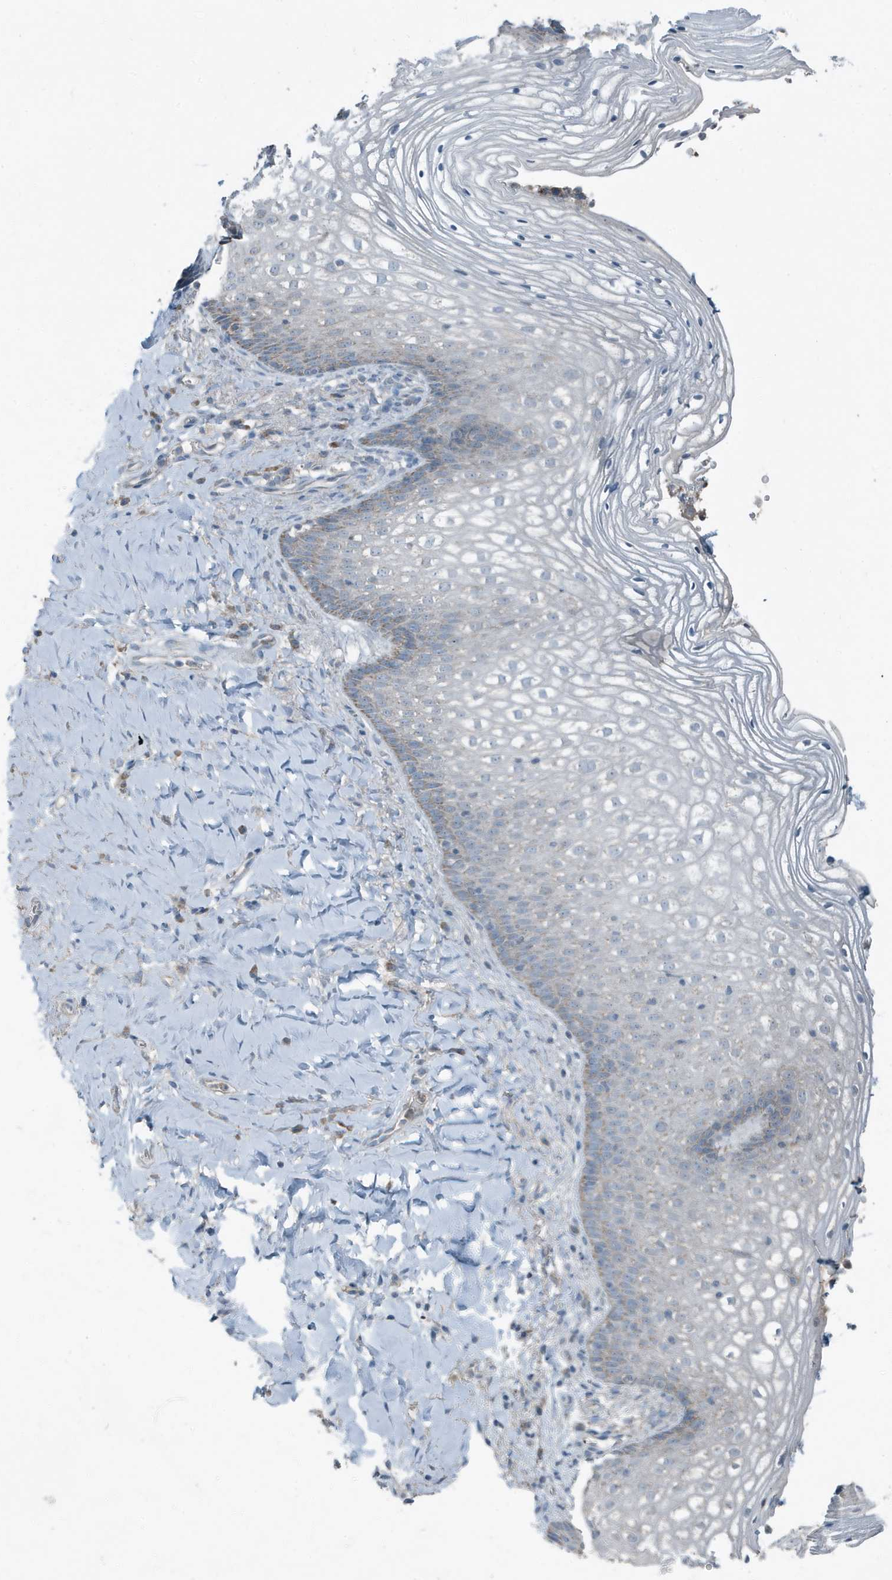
{"staining": {"intensity": "weak", "quantity": "<25%", "location": "cytoplasmic/membranous"}, "tissue": "vagina", "cell_type": "Squamous epithelial cells", "image_type": "normal", "snomed": [{"axis": "morphology", "description": "Normal tissue, NOS"}, {"axis": "topography", "description": "Vagina"}], "caption": "Vagina stained for a protein using IHC exhibits no staining squamous epithelial cells.", "gene": "MT", "patient": {"sex": "female", "age": 60}}